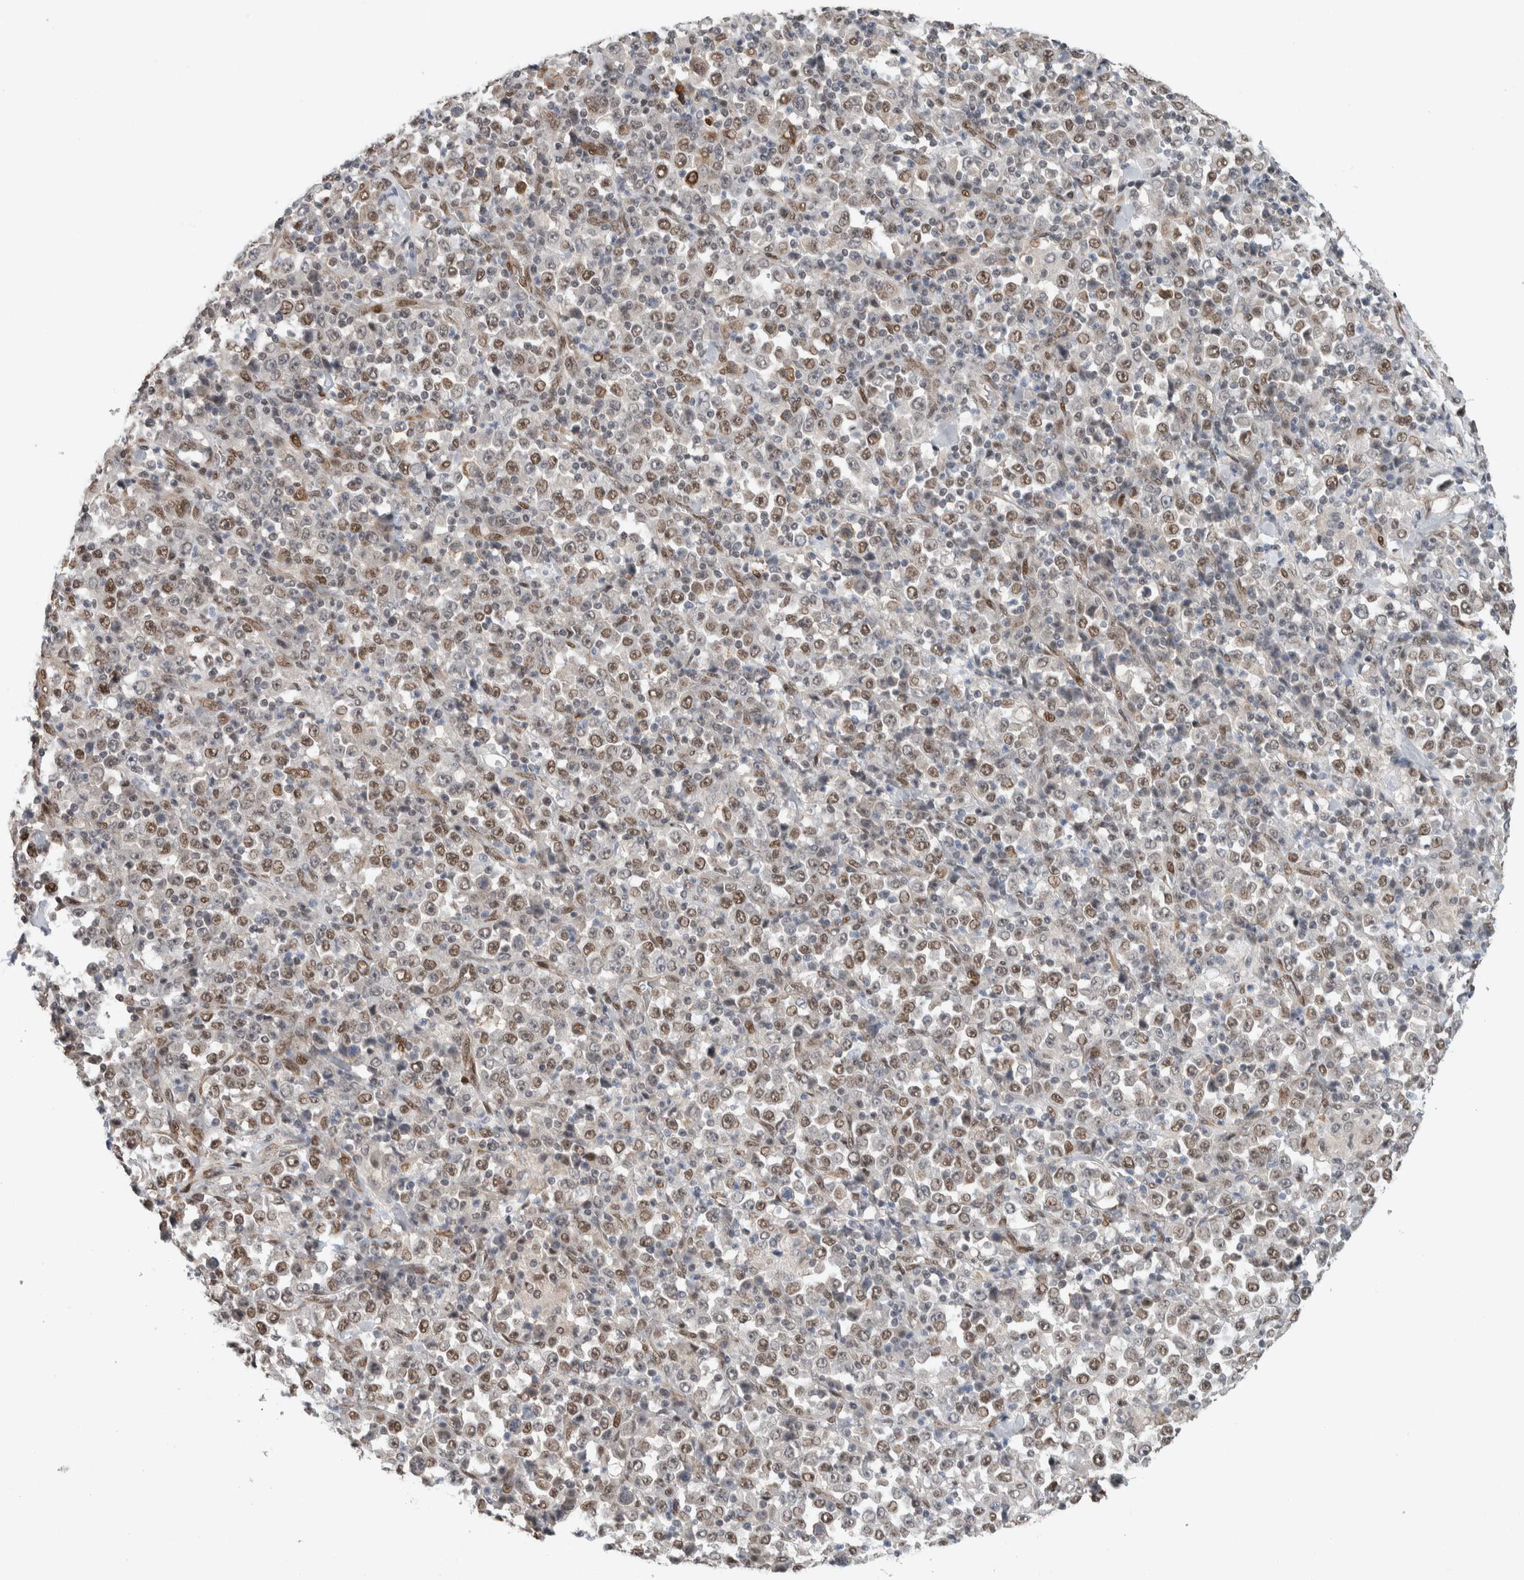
{"staining": {"intensity": "weak", "quantity": "25%-75%", "location": "nuclear"}, "tissue": "stomach cancer", "cell_type": "Tumor cells", "image_type": "cancer", "snomed": [{"axis": "morphology", "description": "Normal tissue, NOS"}, {"axis": "morphology", "description": "Adenocarcinoma, NOS"}, {"axis": "topography", "description": "Stomach, upper"}, {"axis": "topography", "description": "Stomach"}], "caption": "High-power microscopy captured an immunohistochemistry photomicrograph of stomach cancer (adenocarcinoma), revealing weak nuclear staining in approximately 25%-75% of tumor cells. The staining was performed using DAB to visualize the protein expression in brown, while the nuclei were stained in blue with hematoxylin (Magnification: 20x).", "gene": "TNRC18", "patient": {"sex": "male", "age": 59}}